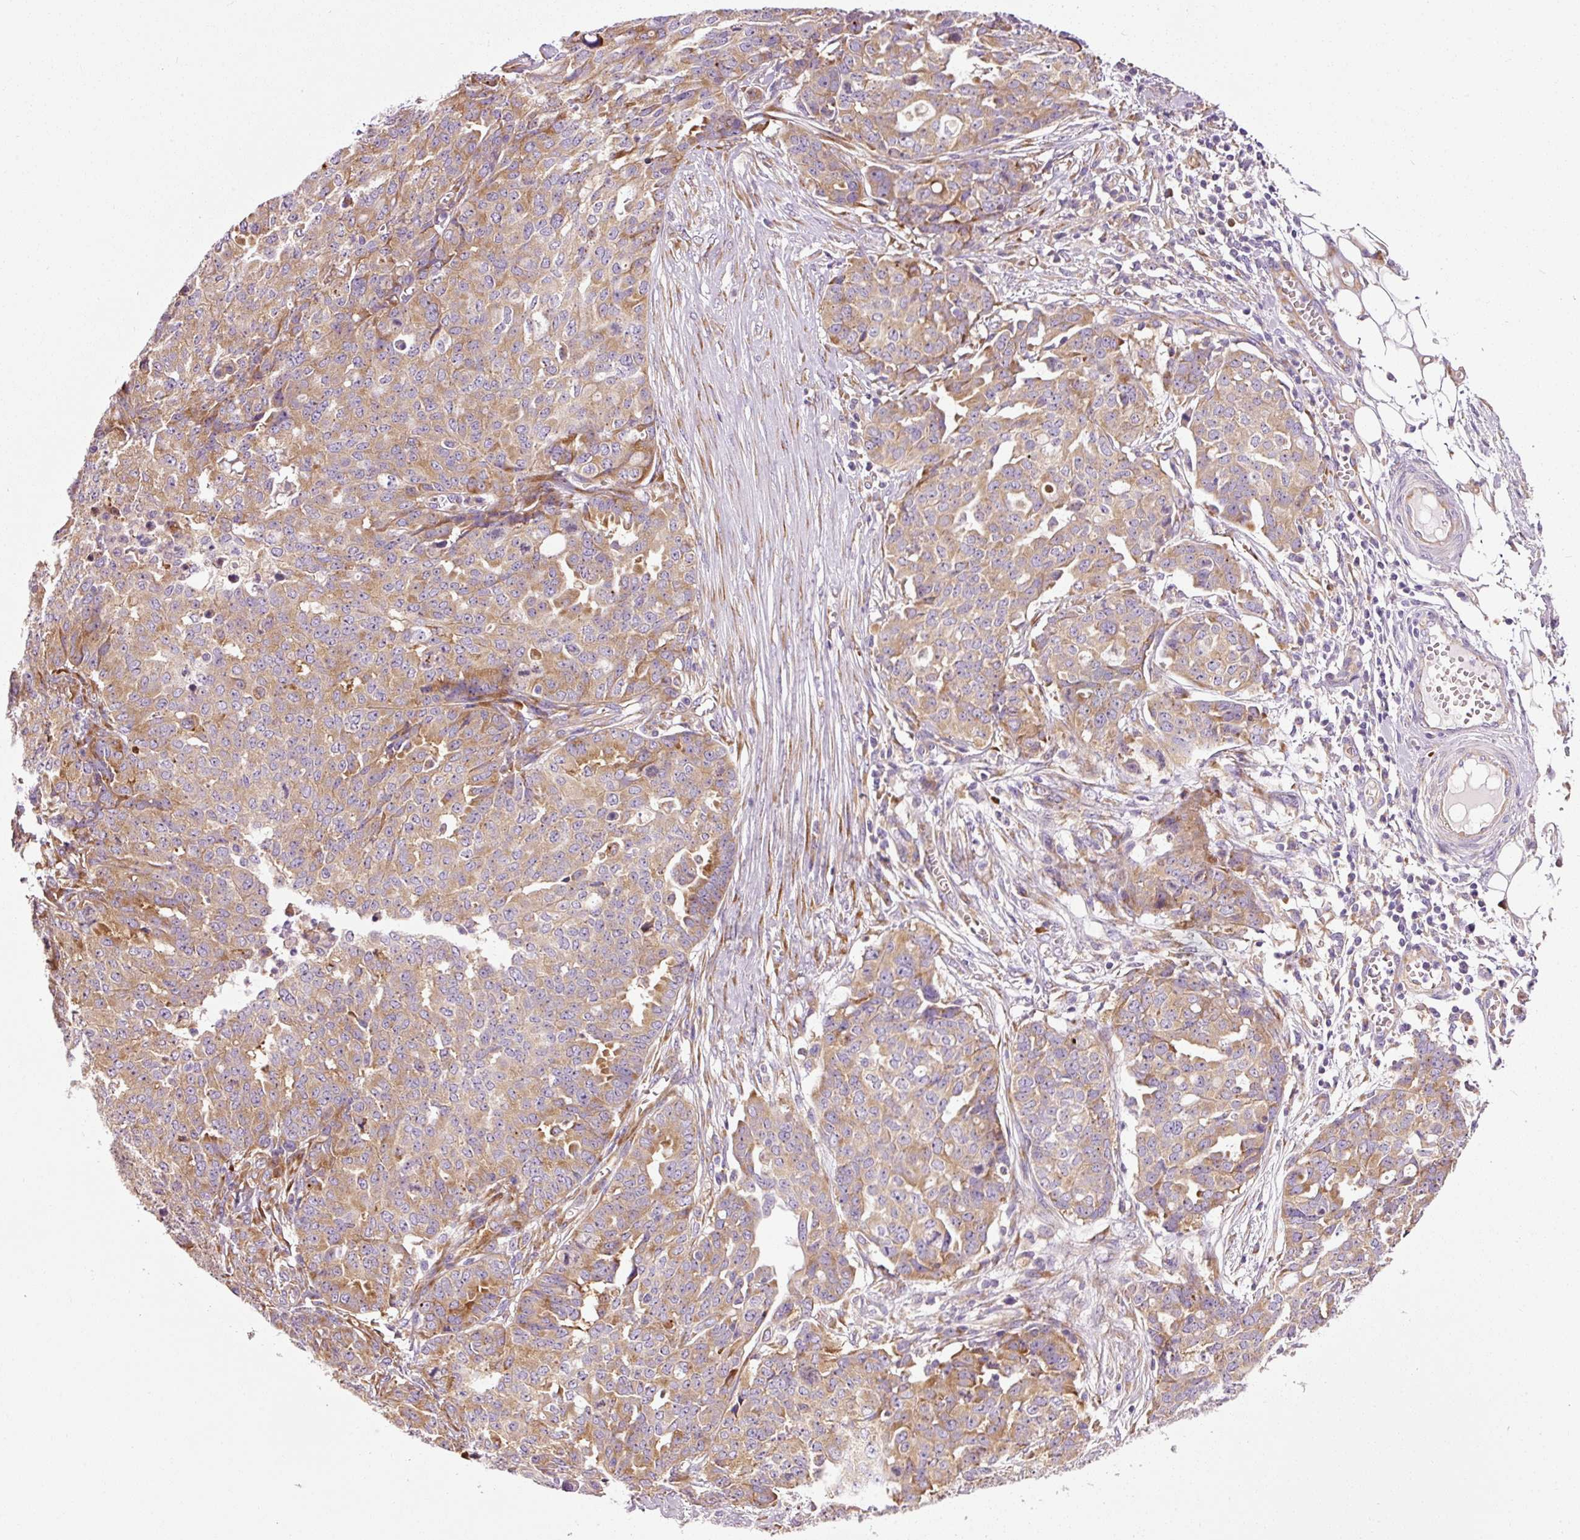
{"staining": {"intensity": "moderate", "quantity": ">75%", "location": "cytoplasmic/membranous"}, "tissue": "ovarian cancer", "cell_type": "Tumor cells", "image_type": "cancer", "snomed": [{"axis": "morphology", "description": "Cystadenocarcinoma, serous, NOS"}, {"axis": "topography", "description": "Soft tissue"}, {"axis": "topography", "description": "Ovary"}], "caption": "Moderate cytoplasmic/membranous expression for a protein is identified in approximately >75% of tumor cells of serous cystadenocarcinoma (ovarian) using immunohistochemistry.", "gene": "RPL10A", "patient": {"sex": "female", "age": 57}}